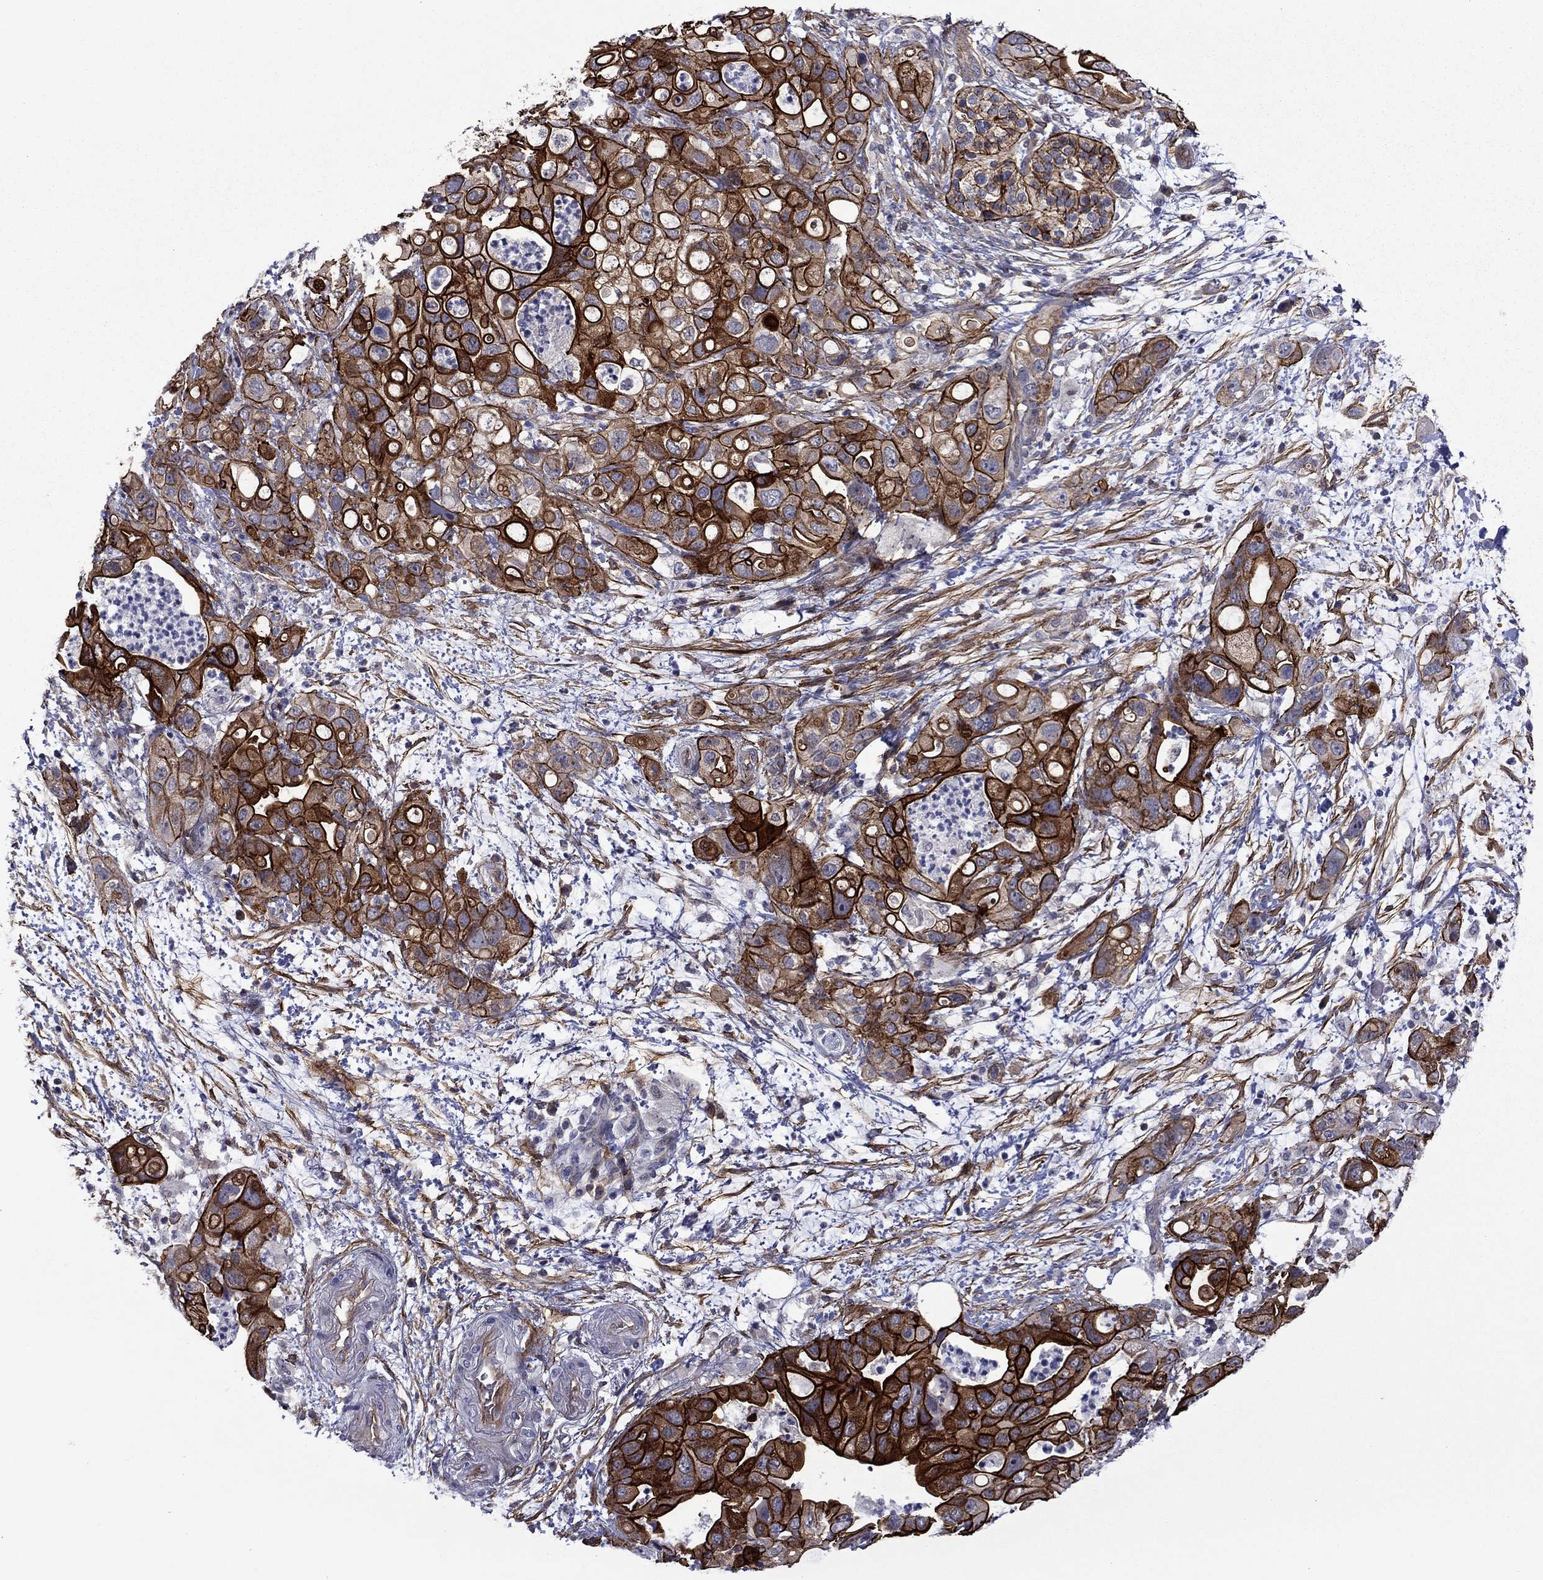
{"staining": {"intensity": "strong", "quantity": ">75%", "location": "cytoplasmic/membranous"}, "tissue": "pancreatic cancer", "cell_type": "Tumor cells", "image_type": "cancer", "snomed": [{"axis": "morphology", "description": "Adenocarcinoma, NOS"}, {"axis": "topography", "description": "Pancreas"}], "caption": "An immunohistochemistry histopathology image of tumor tissue is shown. Protein staining in brown labels strong cytoplasmic/membranous positivity in pancreatic adenocarcinoma within tumor cells. The protein of interest is stained brown, and the nuclei are stained in blue (DAB (3,3'-diaminobenzidine) IHC with brightfield microscopy, high magnification).", "gene": "LMO7", "patient": {"sex": "female", "age": 72}}